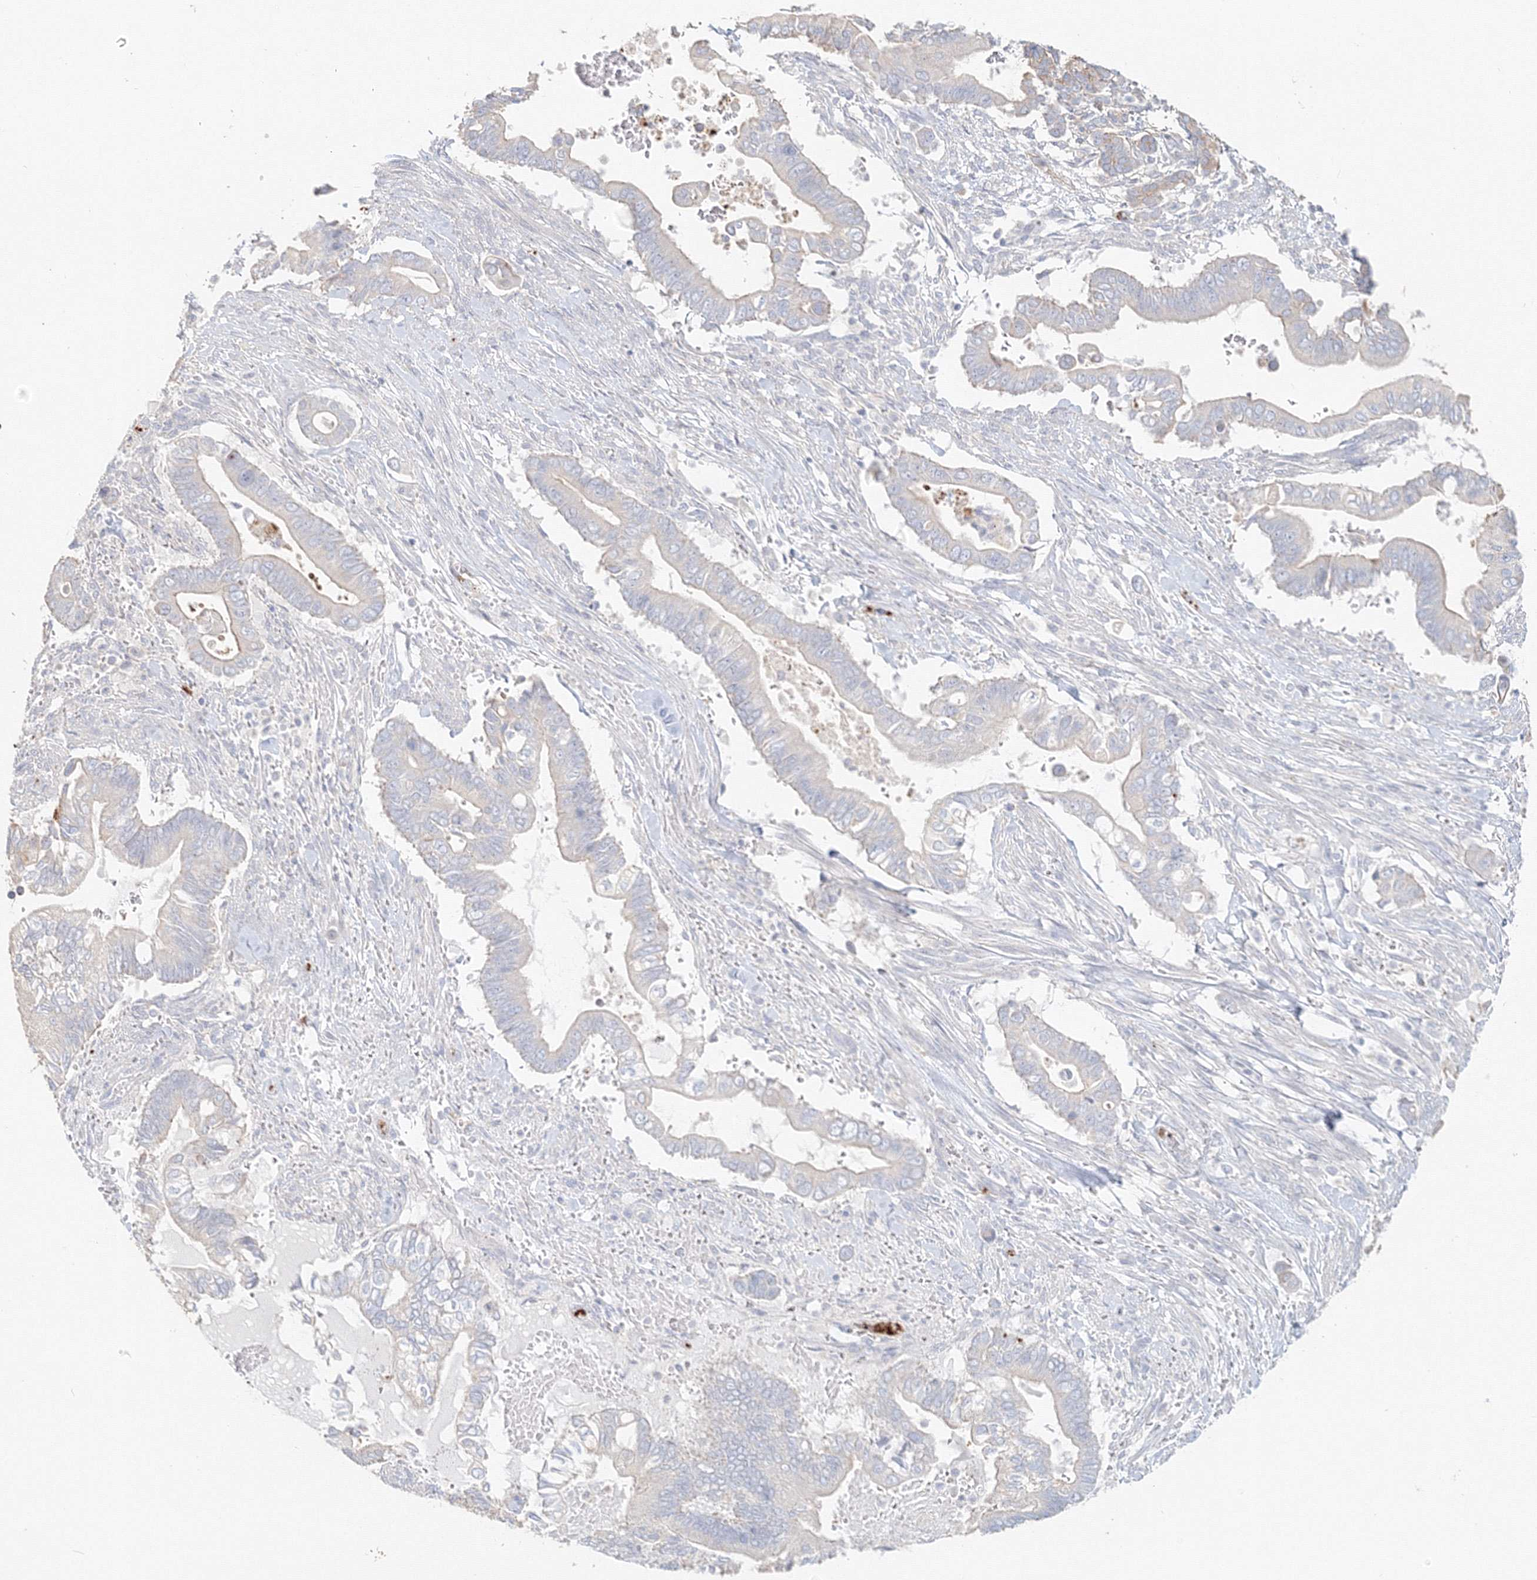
{"staining": {"intensity": "negative", "quantity": "none", "location": "none"}, "tissue": "pancreatic cancer", "cell_type": "Tumor cells", "image_type": "cancer", "snomed": [{"axis": "morphology", "description": "Adenocarcinoma, NOS"}, {"axis": "topography", "description": "Pancreas"}], "caption": "Immunohistochemistry (IHC) photomicrograph of human pancreatic cancer stained for a protein (brown), which shows no staining in tumor cells.", "gene": "MMRN1", "patient": {"sex": "male", "age": 68}}